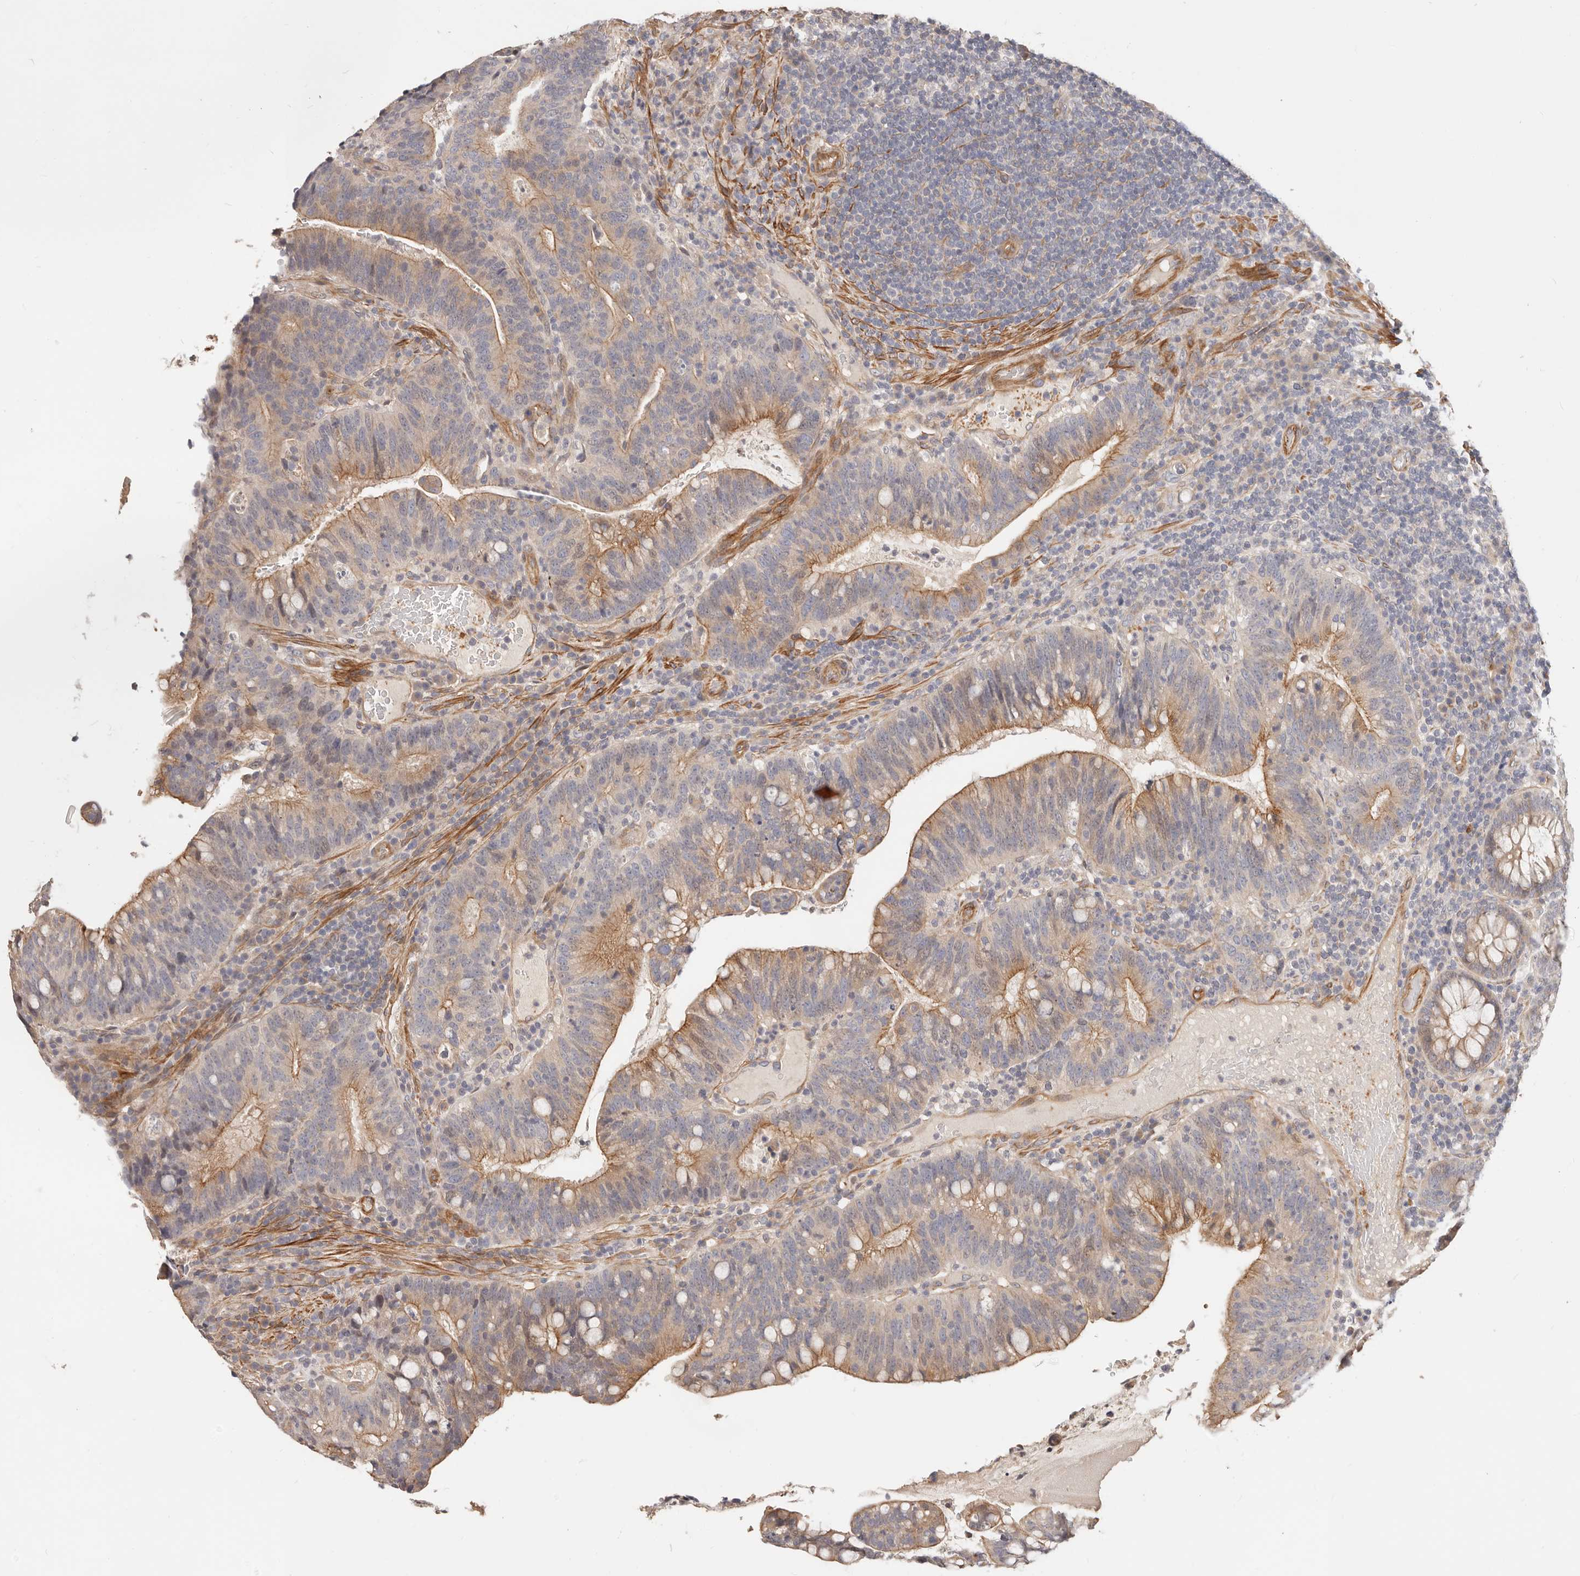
{"staining": {"intensity": "moderate", "quantity": "<25%", "location": "cytoplasmic/membranous"}, "tissue": "colorectal cancer", "cell_type": "Tumor cells", "image_type": "cancer", "snomed": [{"axis": "morphology", "description": "Adenocarcinoma, NOS"}, {"axis": "topography", "description": "Colon"}], "caption": "DAB immunohistochemical staining of colorectal cancer (adenocarcinoma) exhibits moderate cytoplasmic/membranous protein staining in about <25% of tumor cells.", "gene": "ZRANB1", "patient": {"sex": "female", "age": 66}}